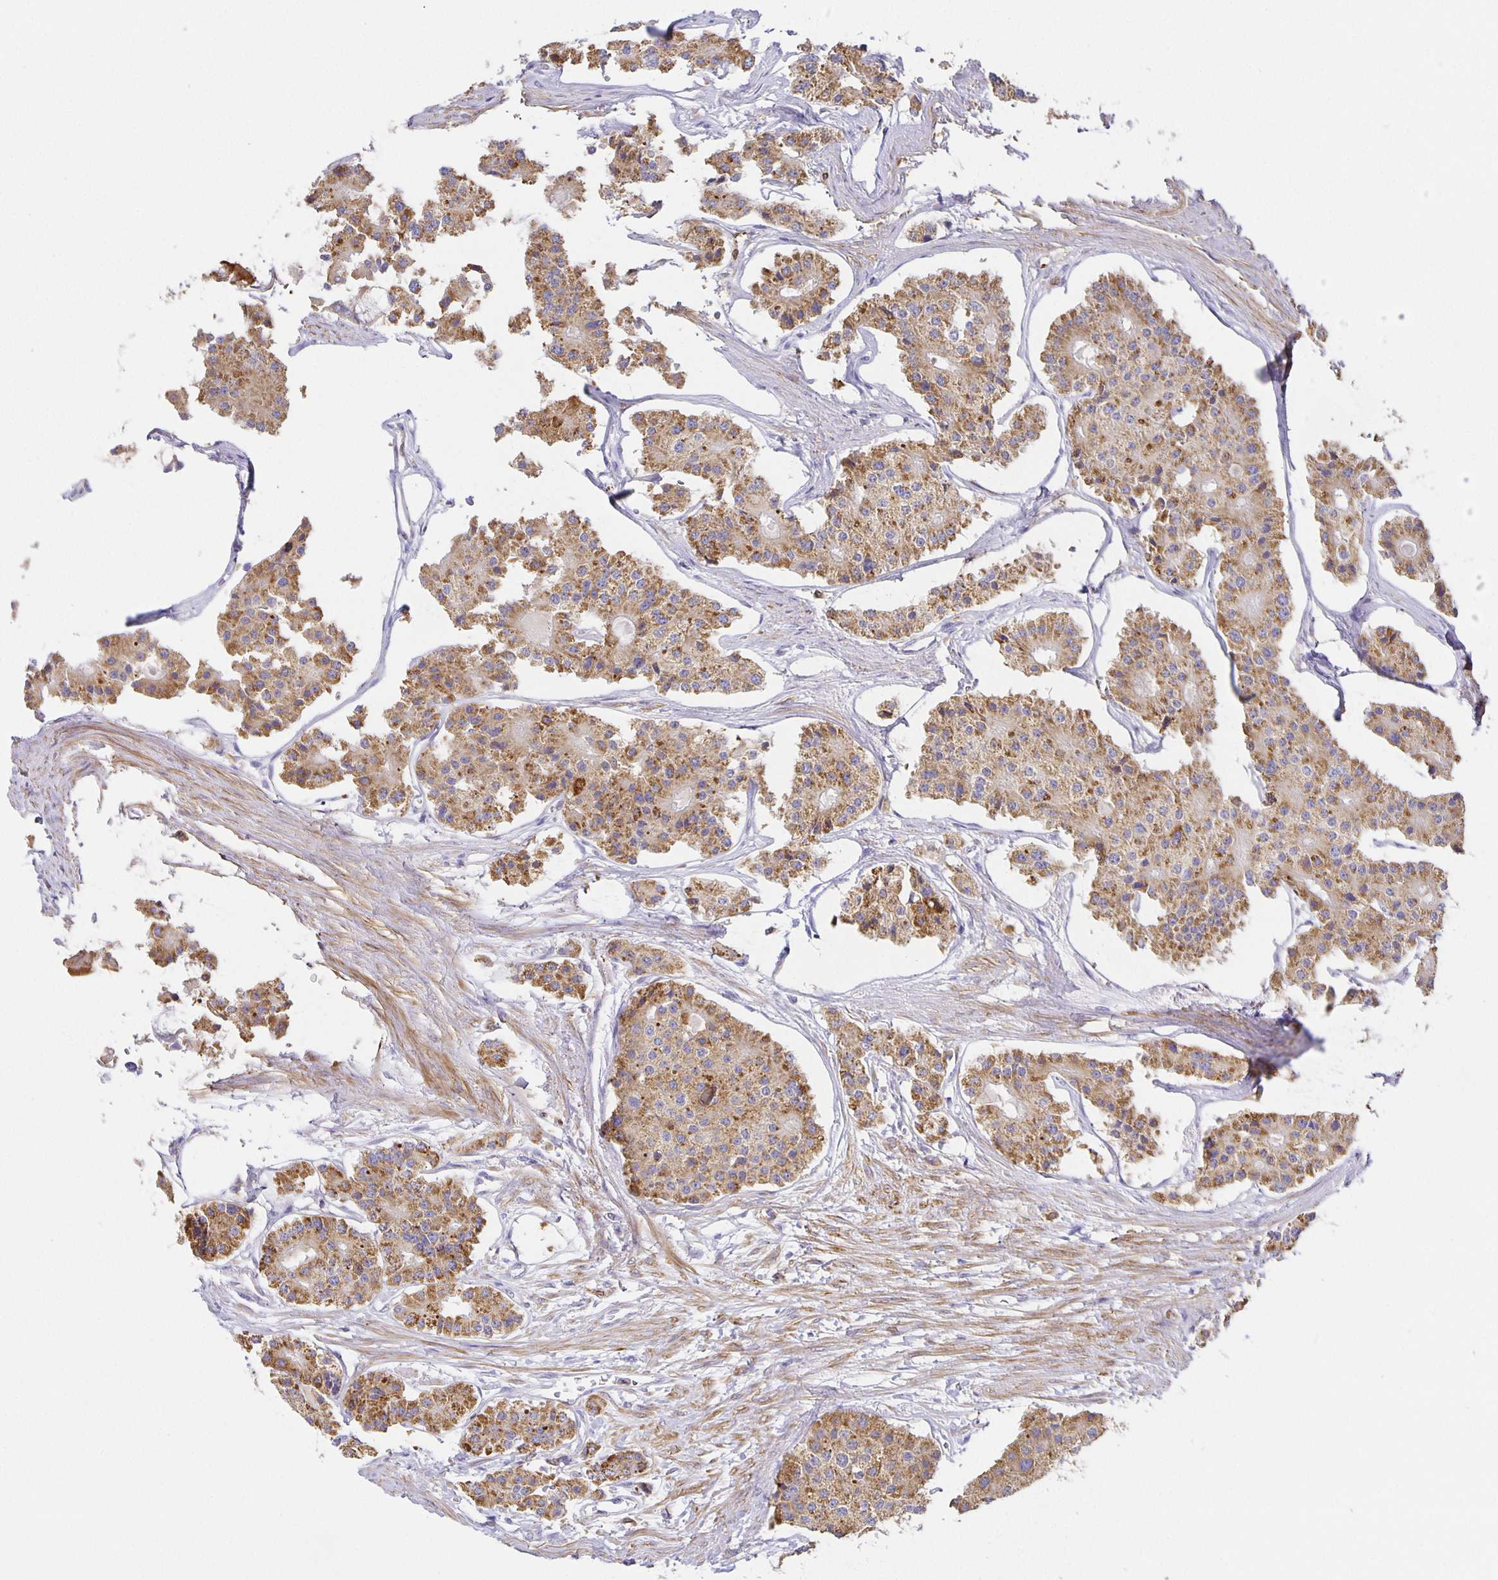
{"staining": {"intensity": "moderate", "quantity": ">75%", "location": "cytoplasmic/membranous"}, "tissue": "carcinoid", "cell_type": "Tumor cells", "image_type": "cancer", "snomed": [{"axis": "morphology", "description": "Carcinoid, malignant, NOS"}, {"axis": "topography", "description": "Small intestine"}], "caption": "Immunohistochemical staining of carcinoid demonstrates medium levels of moderate cytoplasmic/membranous protein expression in approximately >75% of tumor cells.", "gene": "FLRT3", "patient": {"sex": "female", "age": 65}}